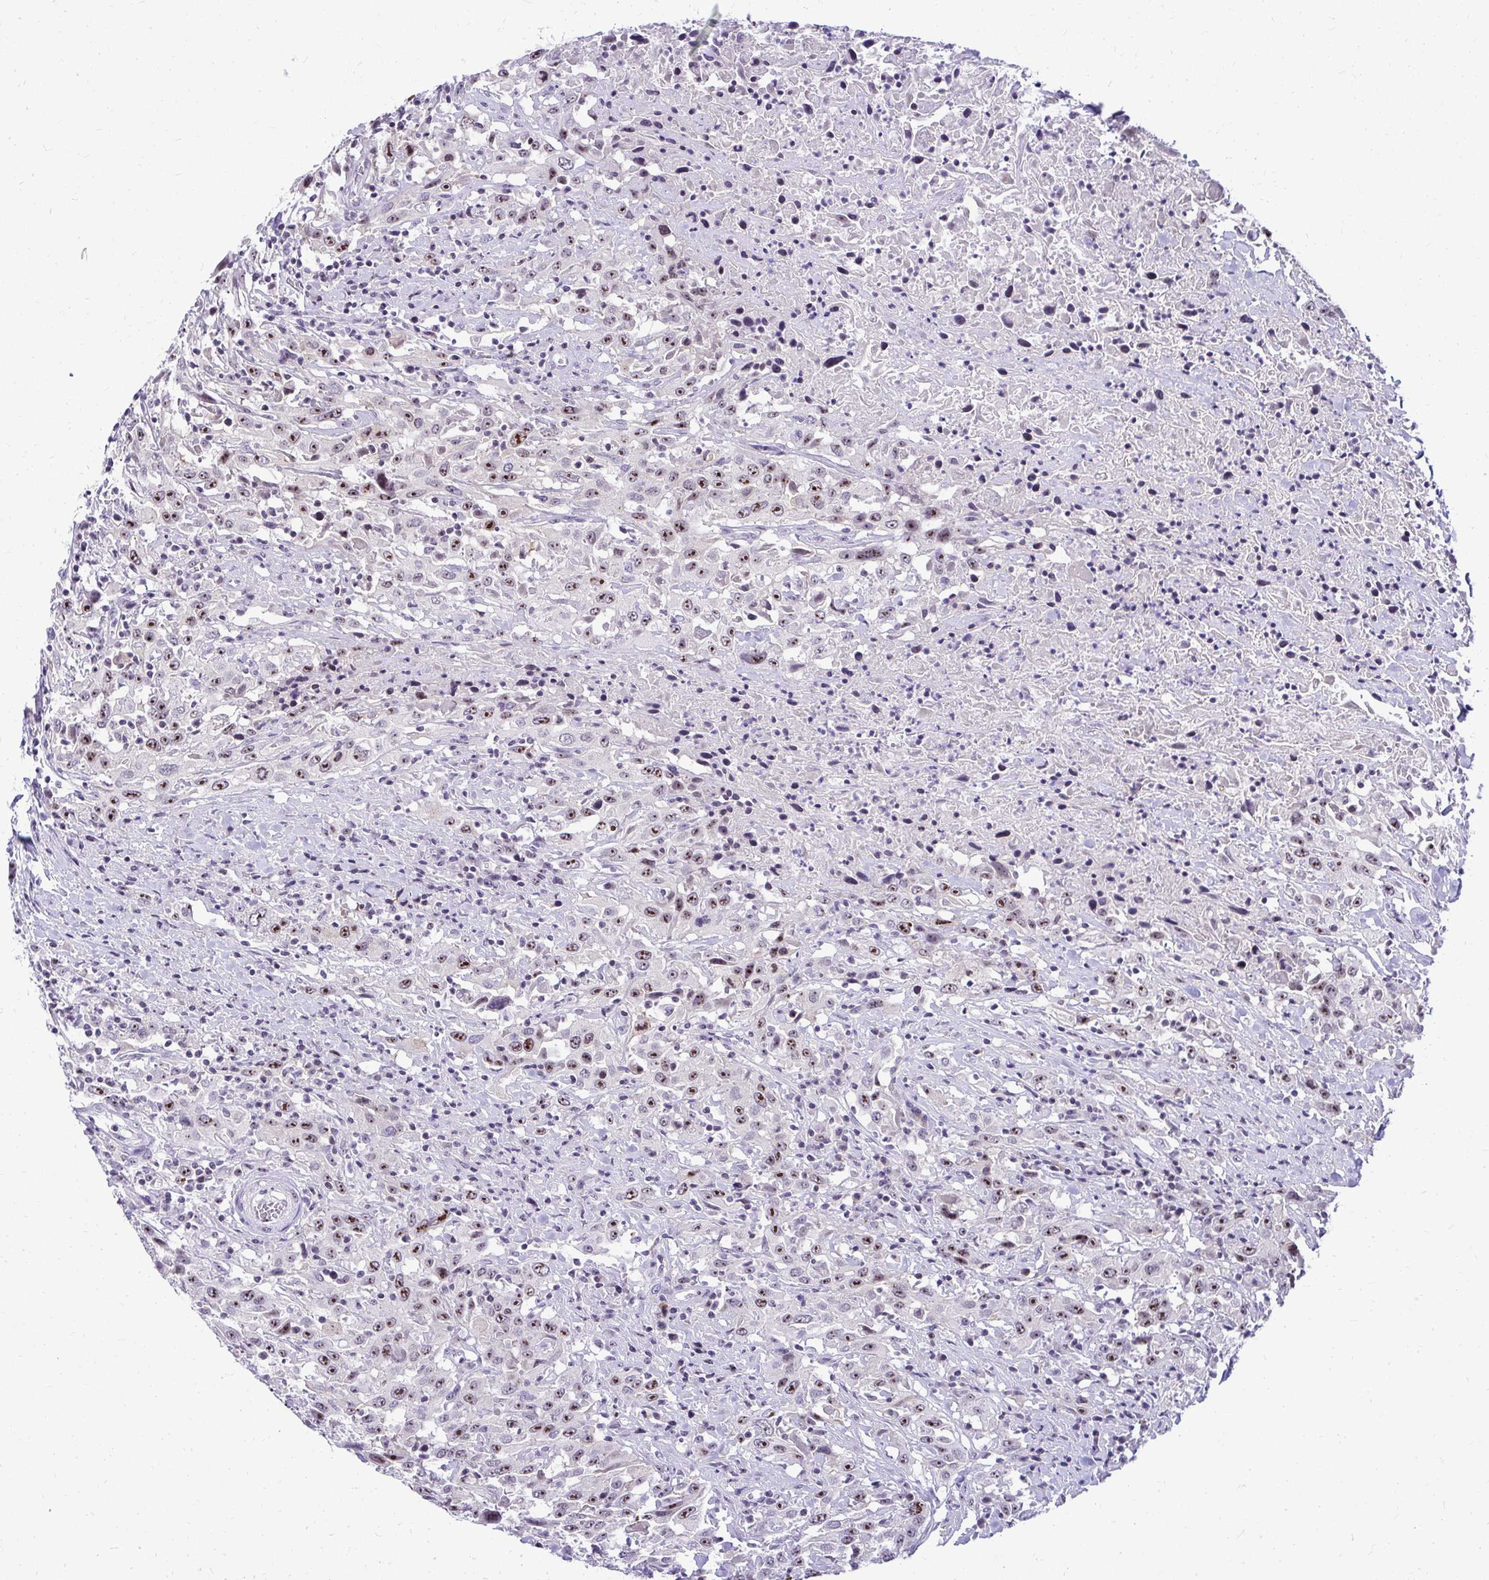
{"staining": {"intensity": "moderate", "quantity": "25%-75%", "location": "nuclear"}, "tissue": "urothelial cancer", "cell_type": "Tumor cells", "image_type": "cancer", "snomed": [{"axis": "morphology", "description": "Urothelial carcinoma, High grade"}, {"axis": "topography", "description": "Urinary bladder"}], "caption": "The histopathology image shows immunohistochemical staining of urothelial carcinoma (high-grade). There is moderate nuclear expression is appreciated in approximately 25%-75% of tumor cells. (IHC, brightfield microscopy, high magnification).", "gene": "NIFK", "patient": {"sex": "male", "age": 61}}